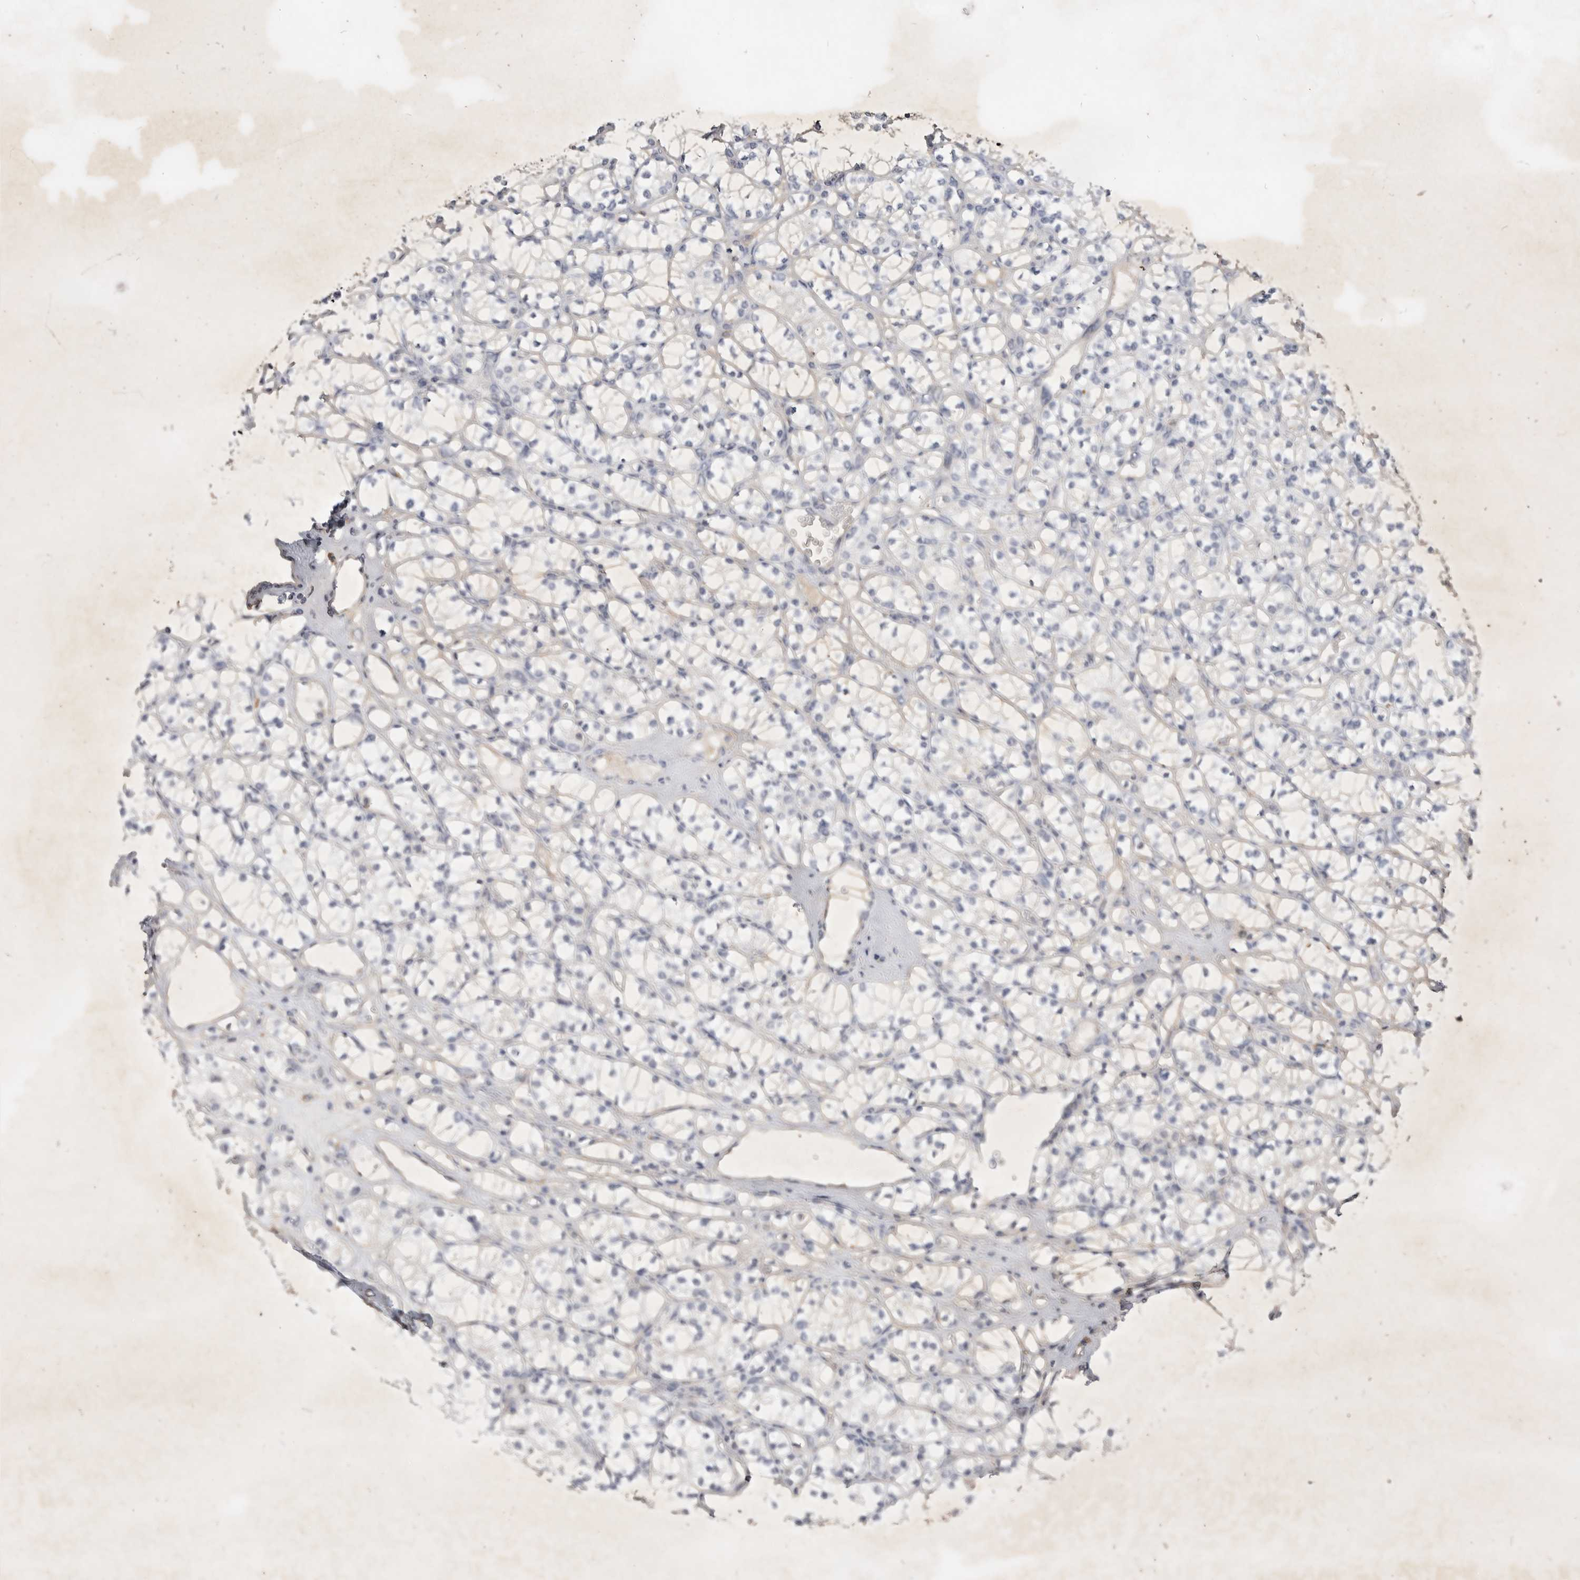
{"staining": {"intensity": "negative", "quantity": "none", "location": "none"}, "tissue": "renal cancer", "cell_type": "Tumor cells", "image_type": "cancer", "snomed": [{"axis": "morphology", "description": "Adenocarcinoma, NOS"}, {"axis": "topography", "description": "Kidney"}], "caption": "Tumor cells show no significant staining in renal adenocarcinoma. (DAB immunohistochemistry visualized using brightfield microscopy, high magnification).", "gene": "ITGAD", "patient": {"sex": "male", "age": 77}}